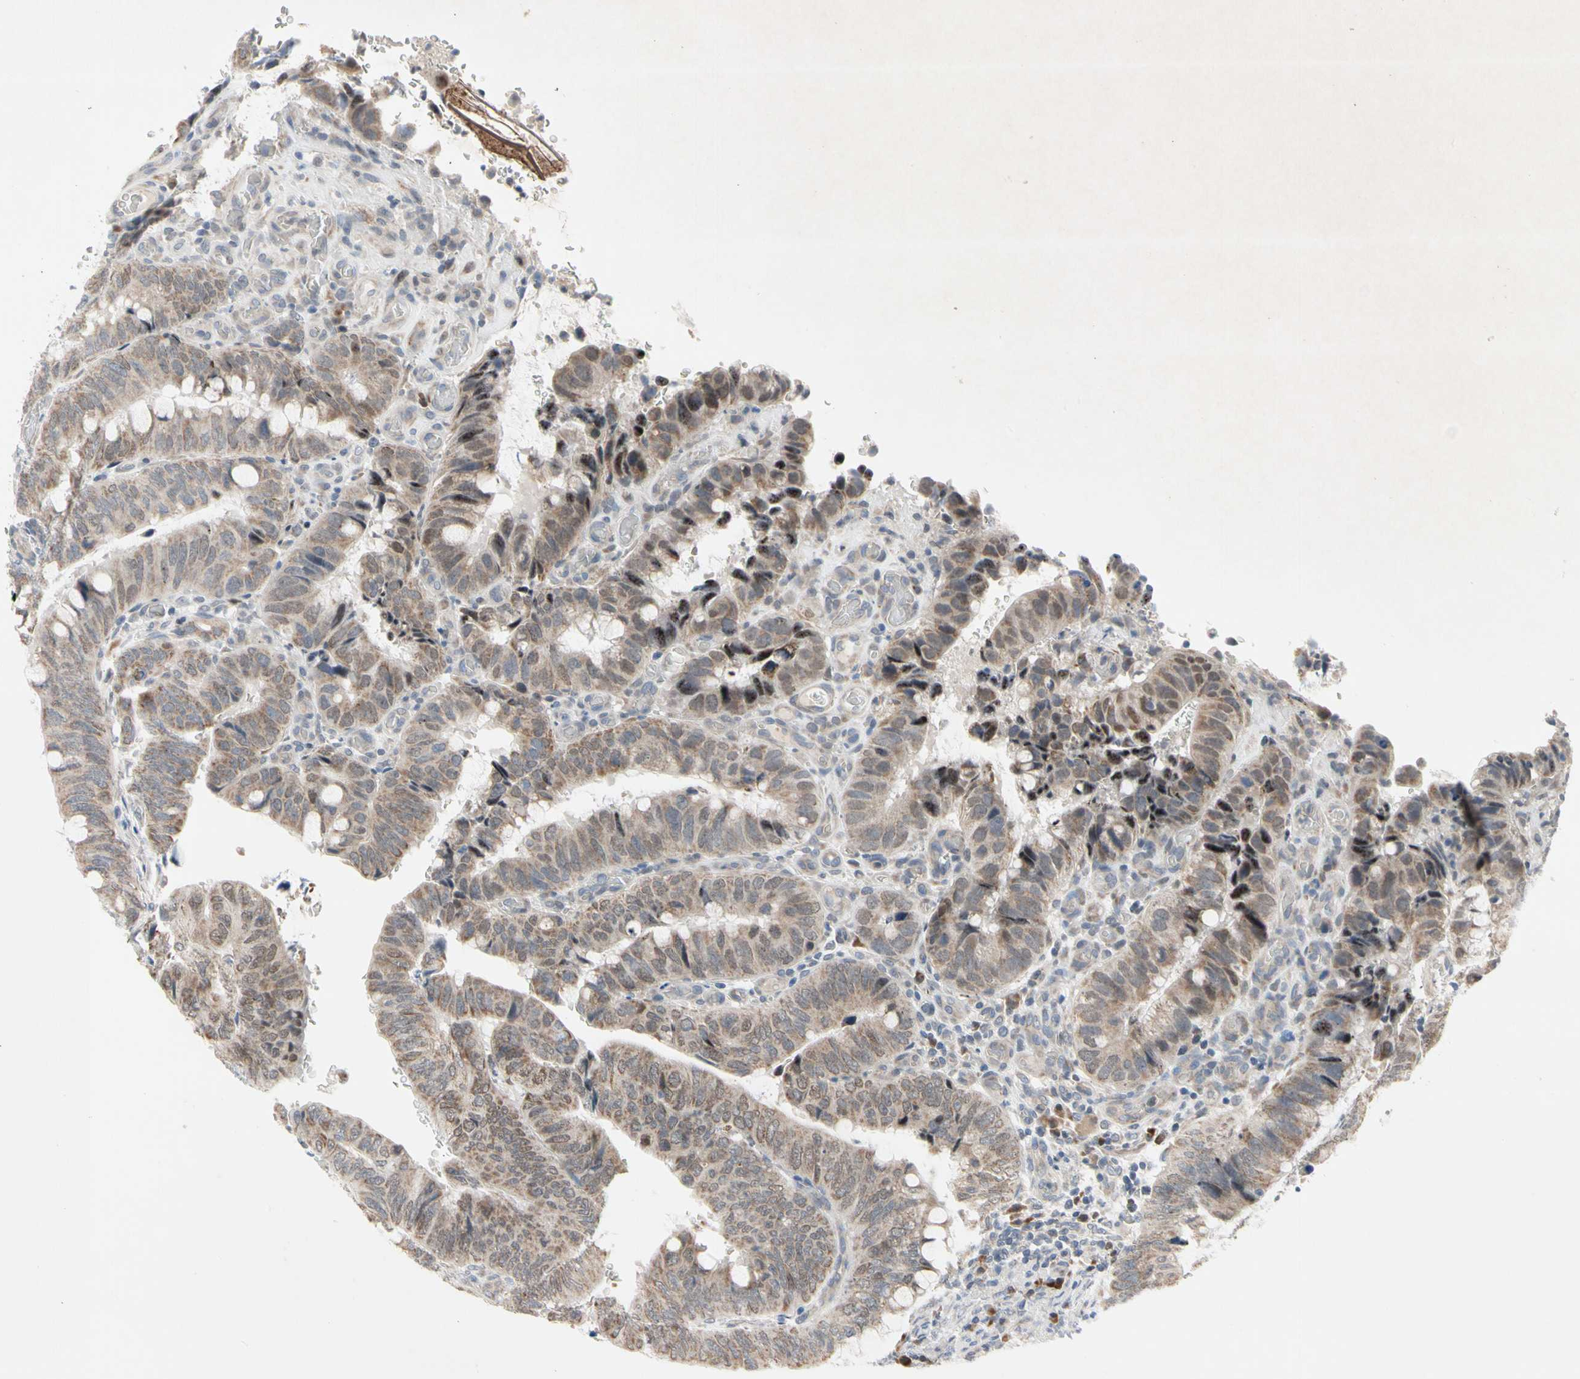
{"staining": {"intensity": "moderate", "quantity": ">75%", "location": "cytoplasmic/membranous"}, "tissue": "colorectal cancer", "cell_type": "Tumor cells", "image_type": "cancer", "snomed": [{"axis": "morphology", "description": "Normal tissue, NOS"}, {"axis": "morphology", "description": "Adenocarcinoma, NOS"}, {"axis": "topography", "description": "Rectum"}, {"axis": "topography", "description": "Peripheral nerve tissue"}], "caption": "Protein expression analysis of human colorectal cancer (adenocarcinoma) reveals moderate cytoplasmic/membranous positivity in approximately >75% of tumor cells.", "gene": "MARK1", "patient": {"sex": "male", "age": 92}}